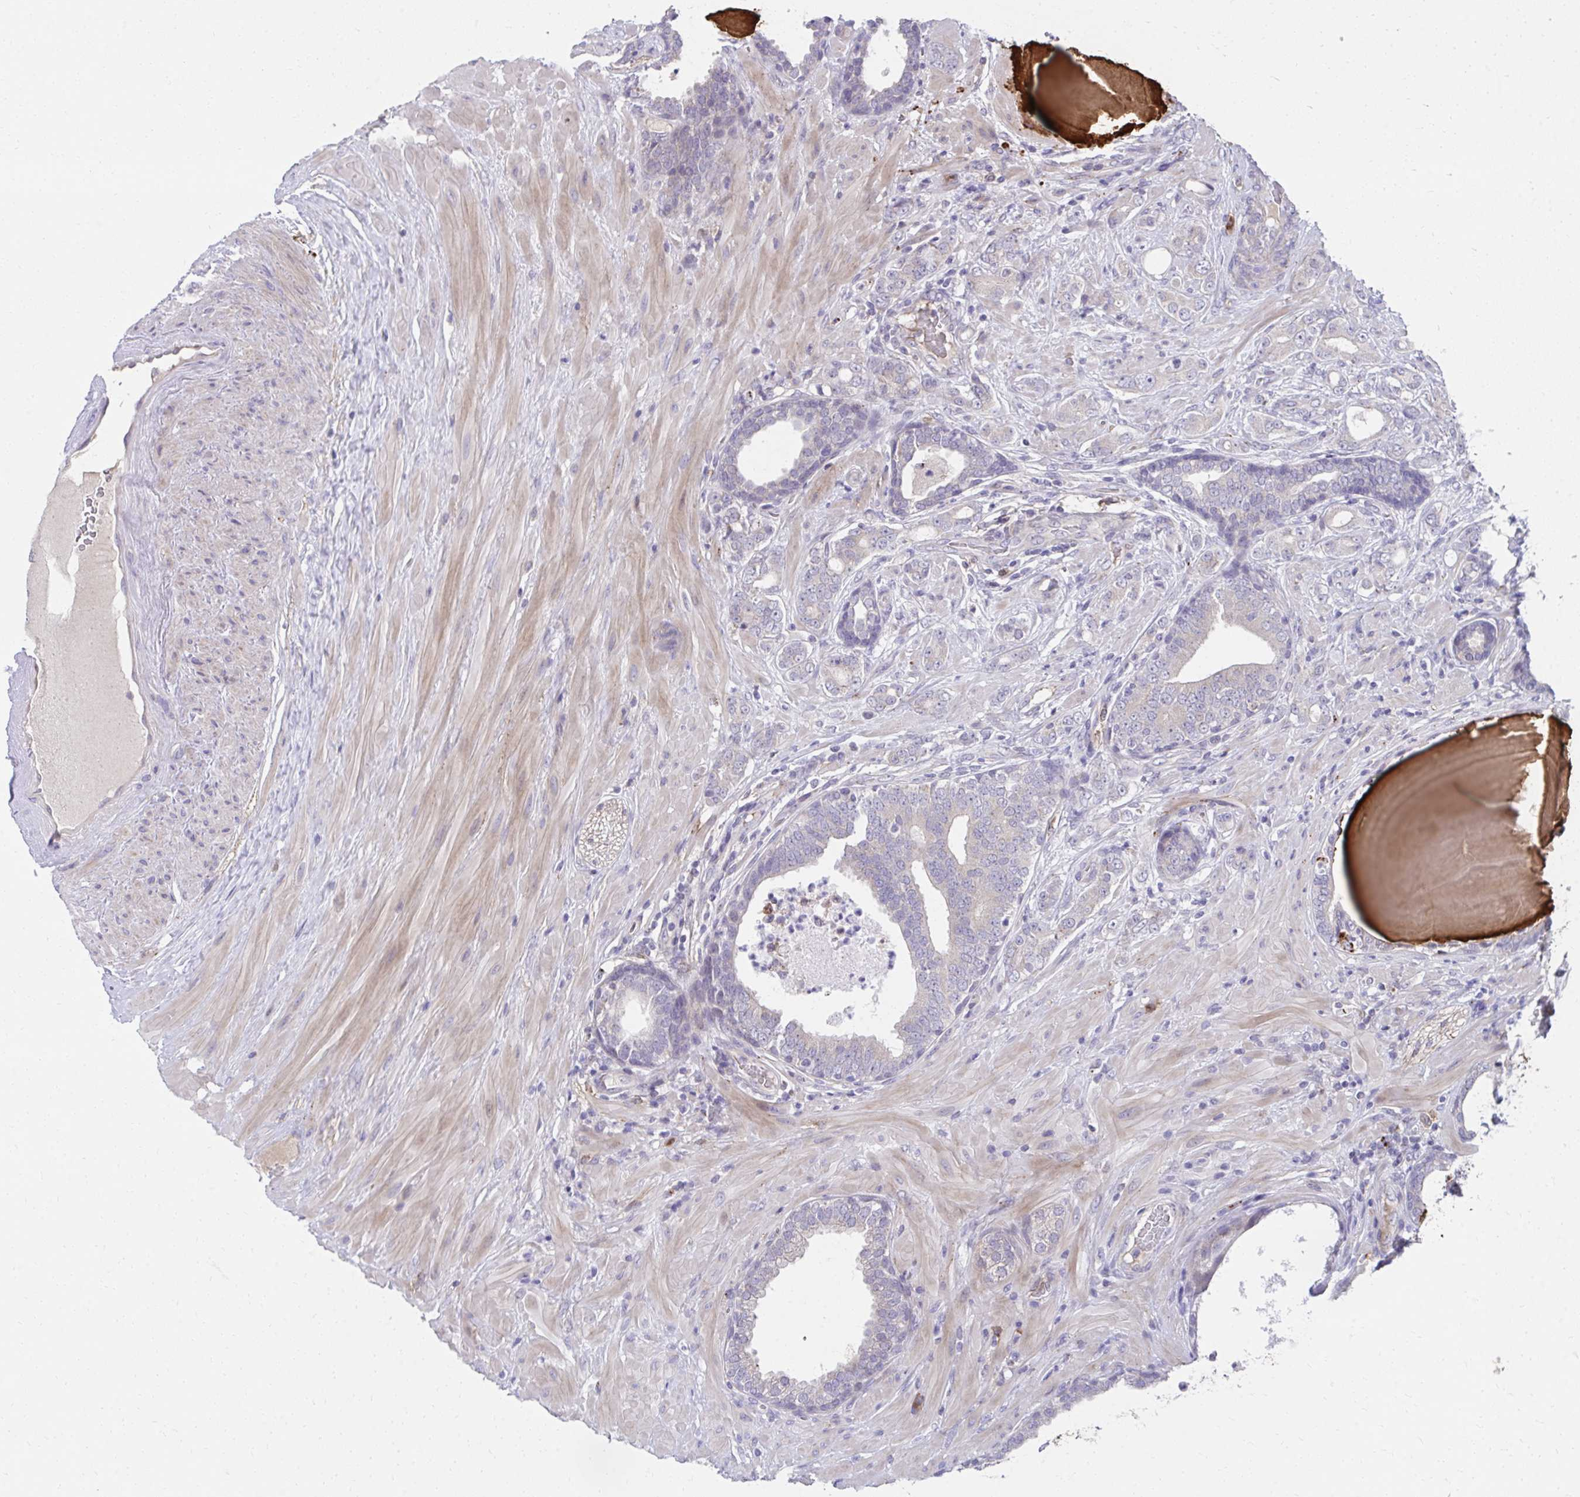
{"staining": {"intensity": "negative", "quantity": "none", "location": "none"}, "tissue": "prostate cancer", "cell_type": "Tumor cells", "image_type": "cancer", "snomed": [{"axis": "morphology", "description": "Adenocarcinoma, High grade"}, {"axis": "topography", "description": "Prostate"}], "caption": "High magnification brightfield microscopy of prostate cancer stained with DAB (3,3'-diaminobenzidine) (brown) and counterstained with hematoxylin (blue): tumor cells show no significant expression. (Brightfield microscopy of DAB (3,3'-diaminobenzidine) immunohistochemistry (IHC) at high magnification).", "gene": "SLAMF7", "patient": {"sex": "male", "age": 62}}